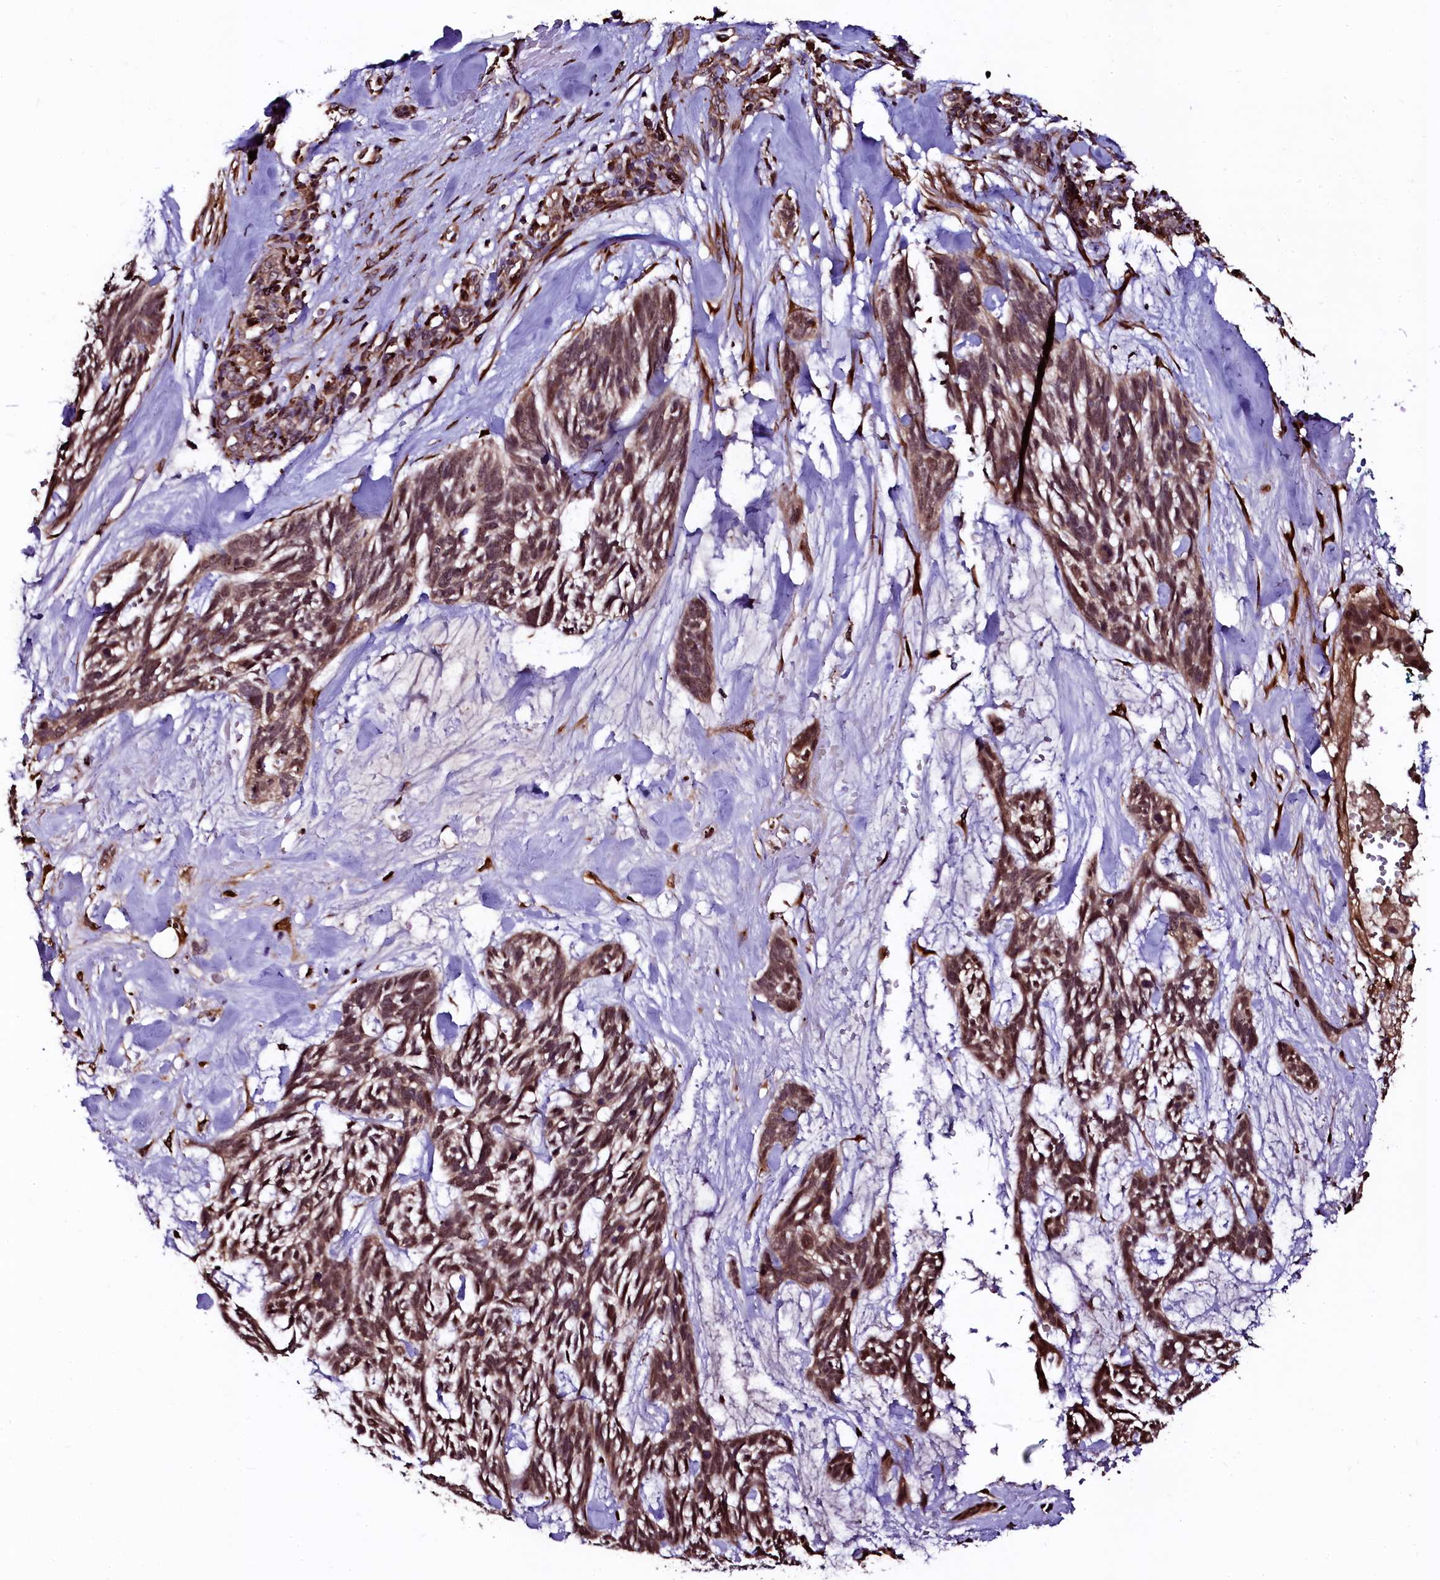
{"staining": {"intensity": "moderate", "quantity": "25%-75%", "location": "cytoplasmic/membranous,nuclear"}, "tissue": "skin cancer", "cell_type": "Tumor cells", "image_type": "cancer", "snomed": [{"axis": "morphology", "description": "Basal cell carcinoma"}, {"axis": "topography", "description": "Skin"}], "caption": "Tumor cells reveal medium levels of moderate cytoplasmic/membranous and nuclear staining in about 25%-75% of cells in human skin basal cell carcinoma. (Stains: DAB (3,3'-diaminobenzidine) in brown, nuclei in blue, Microscopy: brightfield microscopy at high magnification).", "gene": "N4BP1", "patient": {"sex": "male", "age": 88}}